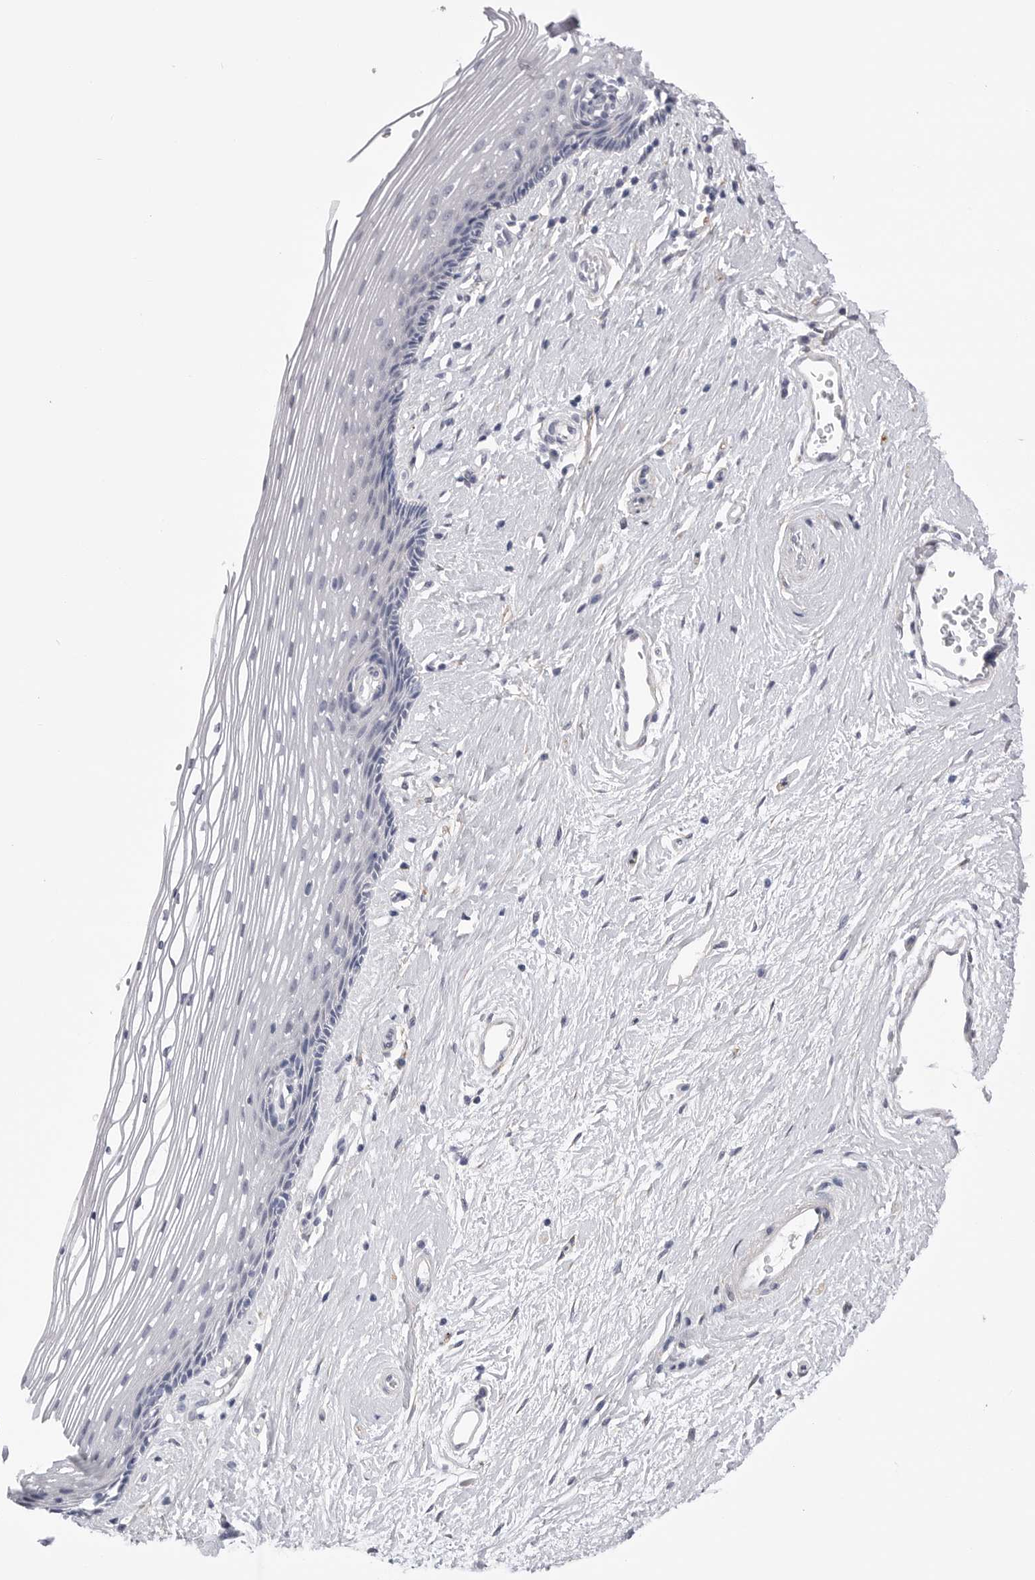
{"staining": {"intensity": "negative", "quantity": "none", "location": "none"}, "tissue": "vagina", "cell_type": "Squamous epithelial cells", "image_type": "normal", "snomed": [{"axis": "morphology", "description": "Normal tissue, NOS"}, {"axis": "topography", "description": "Vagina"}], "caption": "DAB (3,3'-diaminobenzidine) immunohistochemical staining of normal human vagina demonstrates no significant expression in squamous epithelial cells.", "gene": "AKAP12", "patient": {"sex": "female", "age": 46}}